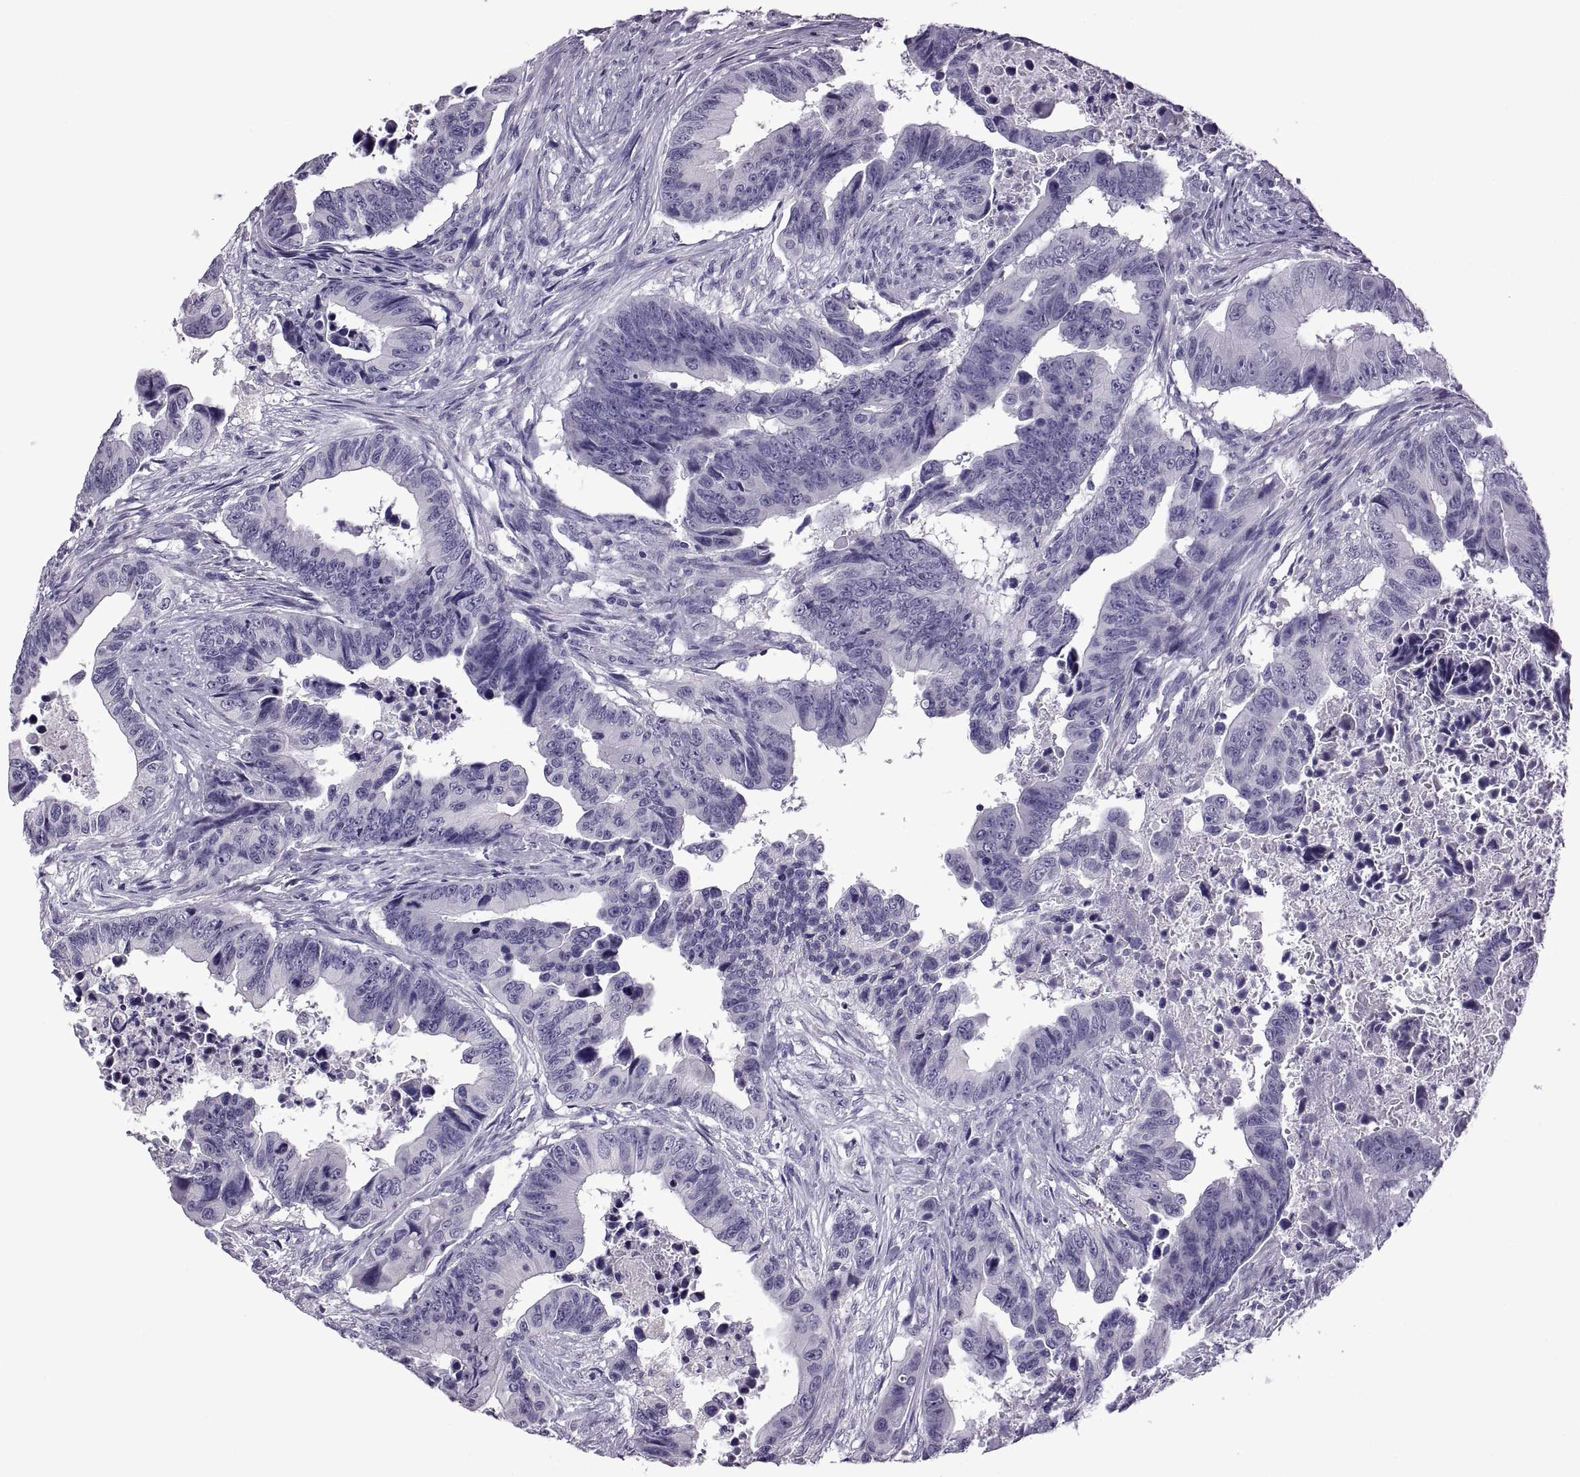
{"staining": {"intensity": "negative", "quantity": "none", "location": "none"}, "tissue": "colorectal cancer", "cell_type": "Tumor cells", "image_type": "cancer", "snomed": [{"axis": "morphology", "description": "Adenocarcinoma, NOS"}, {"axis": "topography", "description": "Colon"}], "caption": "Image shows no significant protein expression in tumor cells of colorectal cancer.", "gene": "RDM1", "patient": {"sex": "female", "age": 87}}